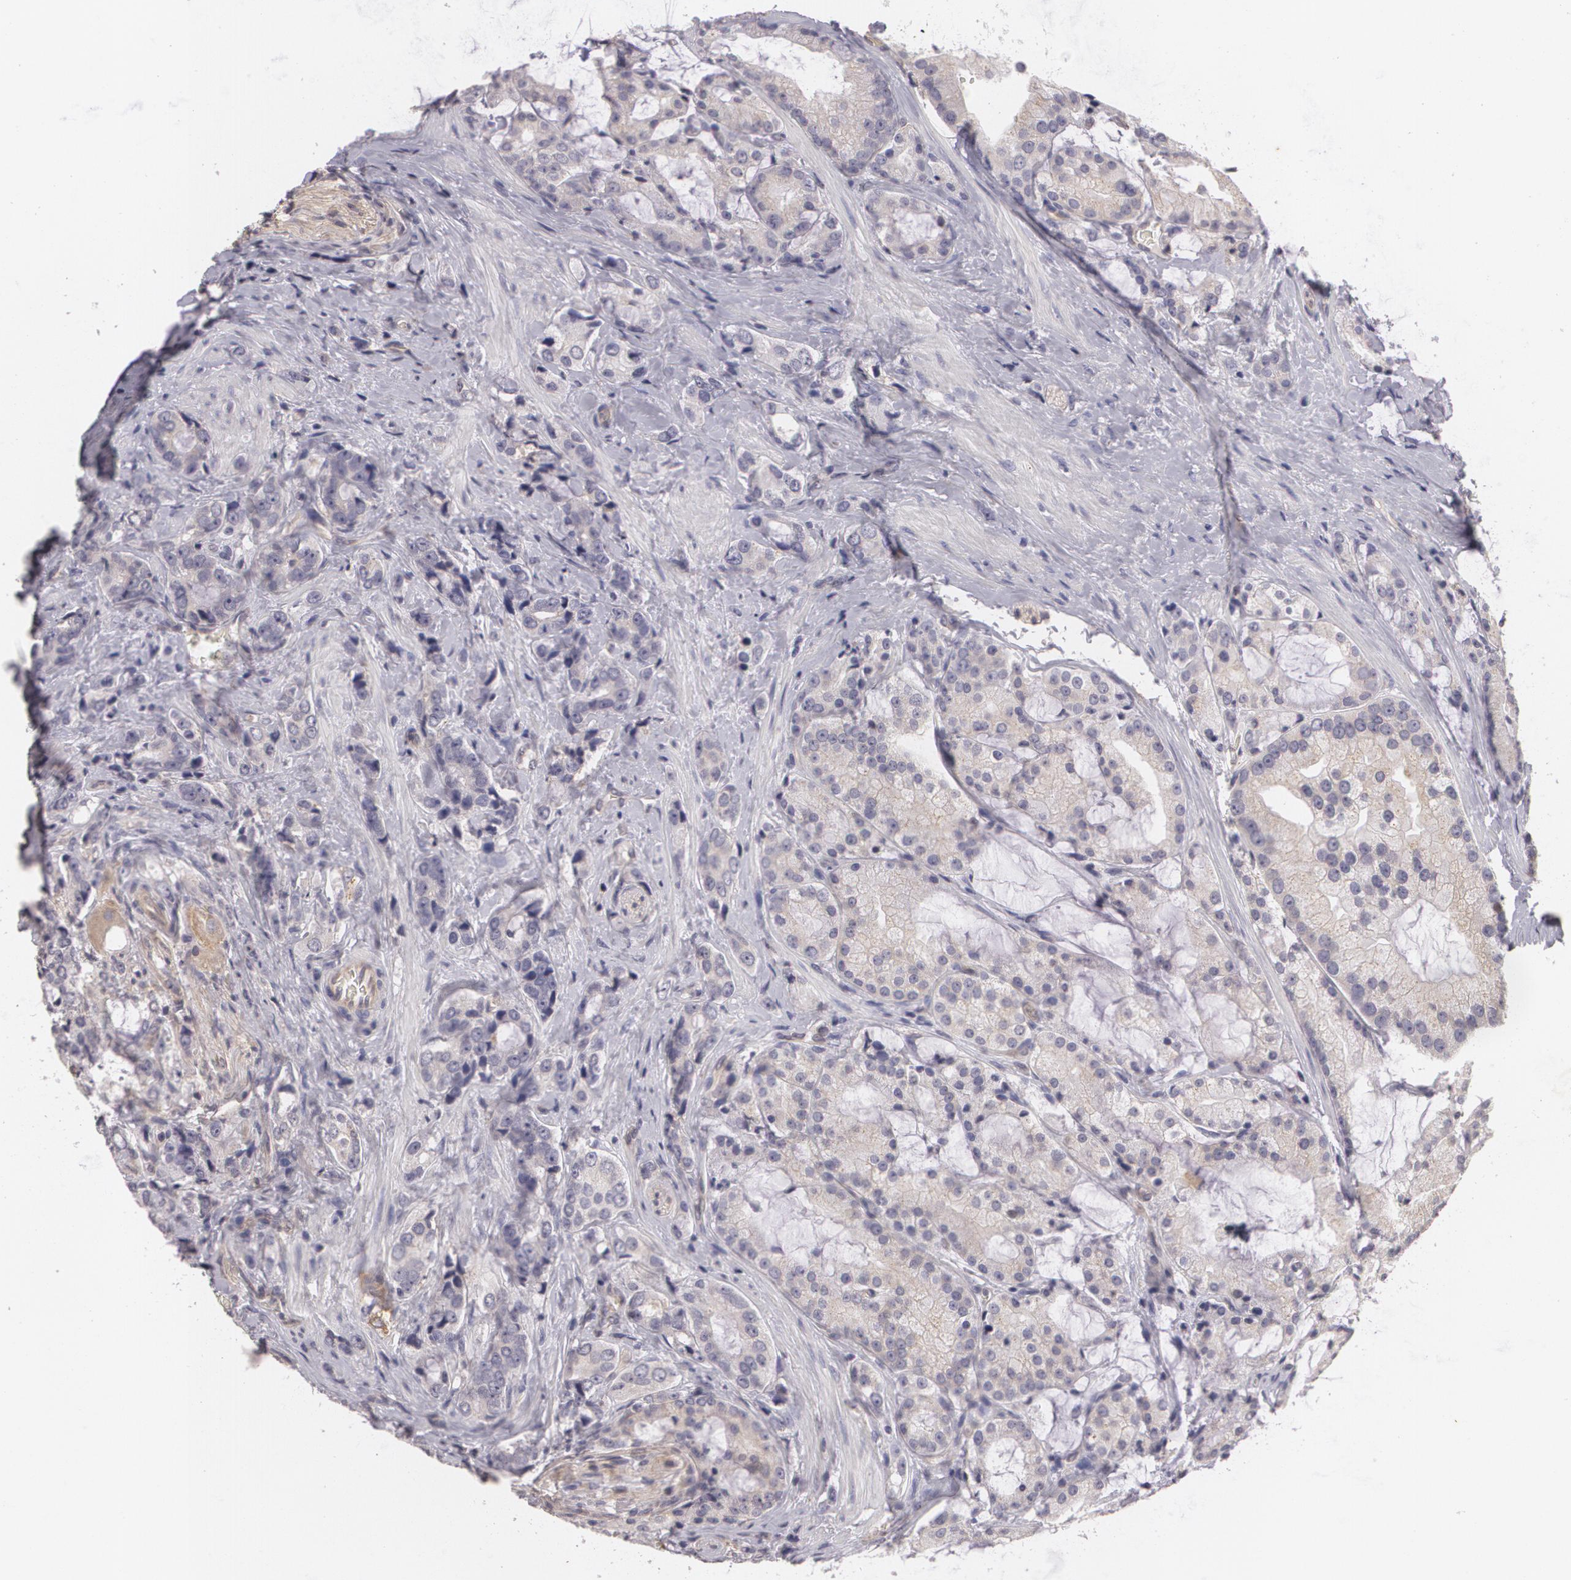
{"staining": {"intensity": "weak", "quantity": ">75%", "location": "cytoplasmic/membranous"}, "tissue": "prostate cancer", "cell_type": "Tumor cells", "image_type": "cancer", "snomed": [{"axis": "morphology", "description": "Adenocarcinoma, Medium grade"}, {"axis": "topography", "description": "Prostate"}], "caption": "The micrograph shows immunohistochemical staining of adenocarcinoma (medium-grade) (prostate). There is weak cytoplasmic/membranous staining is appreciated in approximately >75% of tumor cells. (Stains: DAB (3,3'-diaminobenzidine) in brown, nuclei in blue, Microscopy: brightfield microscopy at high magnification).", "gene": "KCNA4", "patient": {"sex": "male", "age": 70}}